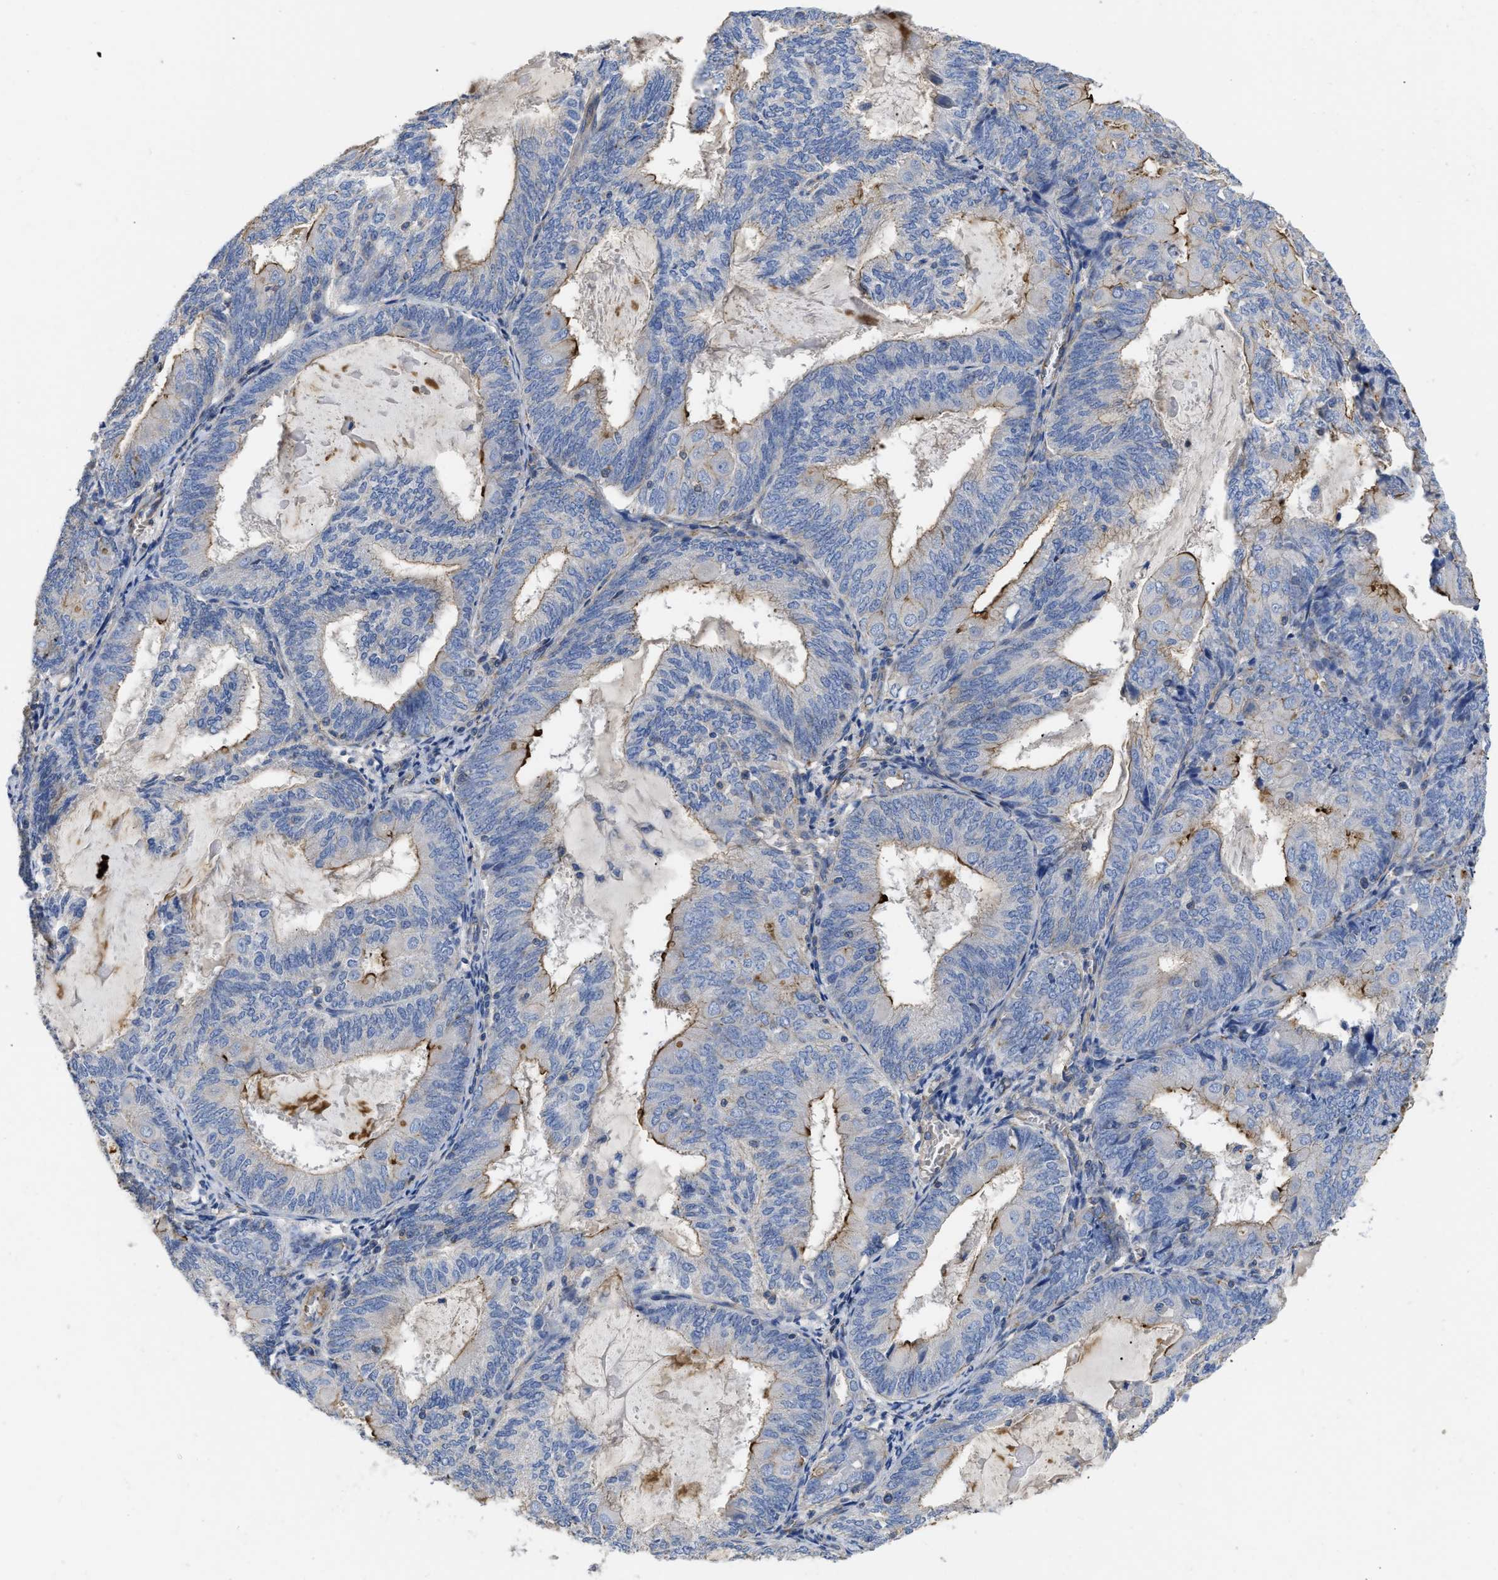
{"staining": {"intensity": "moderate", "quantity": "<25%", "location": "cytoplasmic/membranous"}, "tissue": "endometrial cancer", "cell_type": "Tumor cells", "image_type": "cancer", "snomed": [{"axis": "morphology", "description": "Adenocarcinoma, NOS"}, {"axis": "topography", "description": "Endometrium"}], "caption": "High-power microscopy captured an immunohistochemistry histopathology image of endometrial cancer (adenocarcinoma), revealing moderate cytoplasmic/membranous staining in about <25% of tumor cells. (DAB = brown stain, brightfield microscopy at high magnification).", "gene": "USP4", "patient": {"sex": "female", "age": 81}}